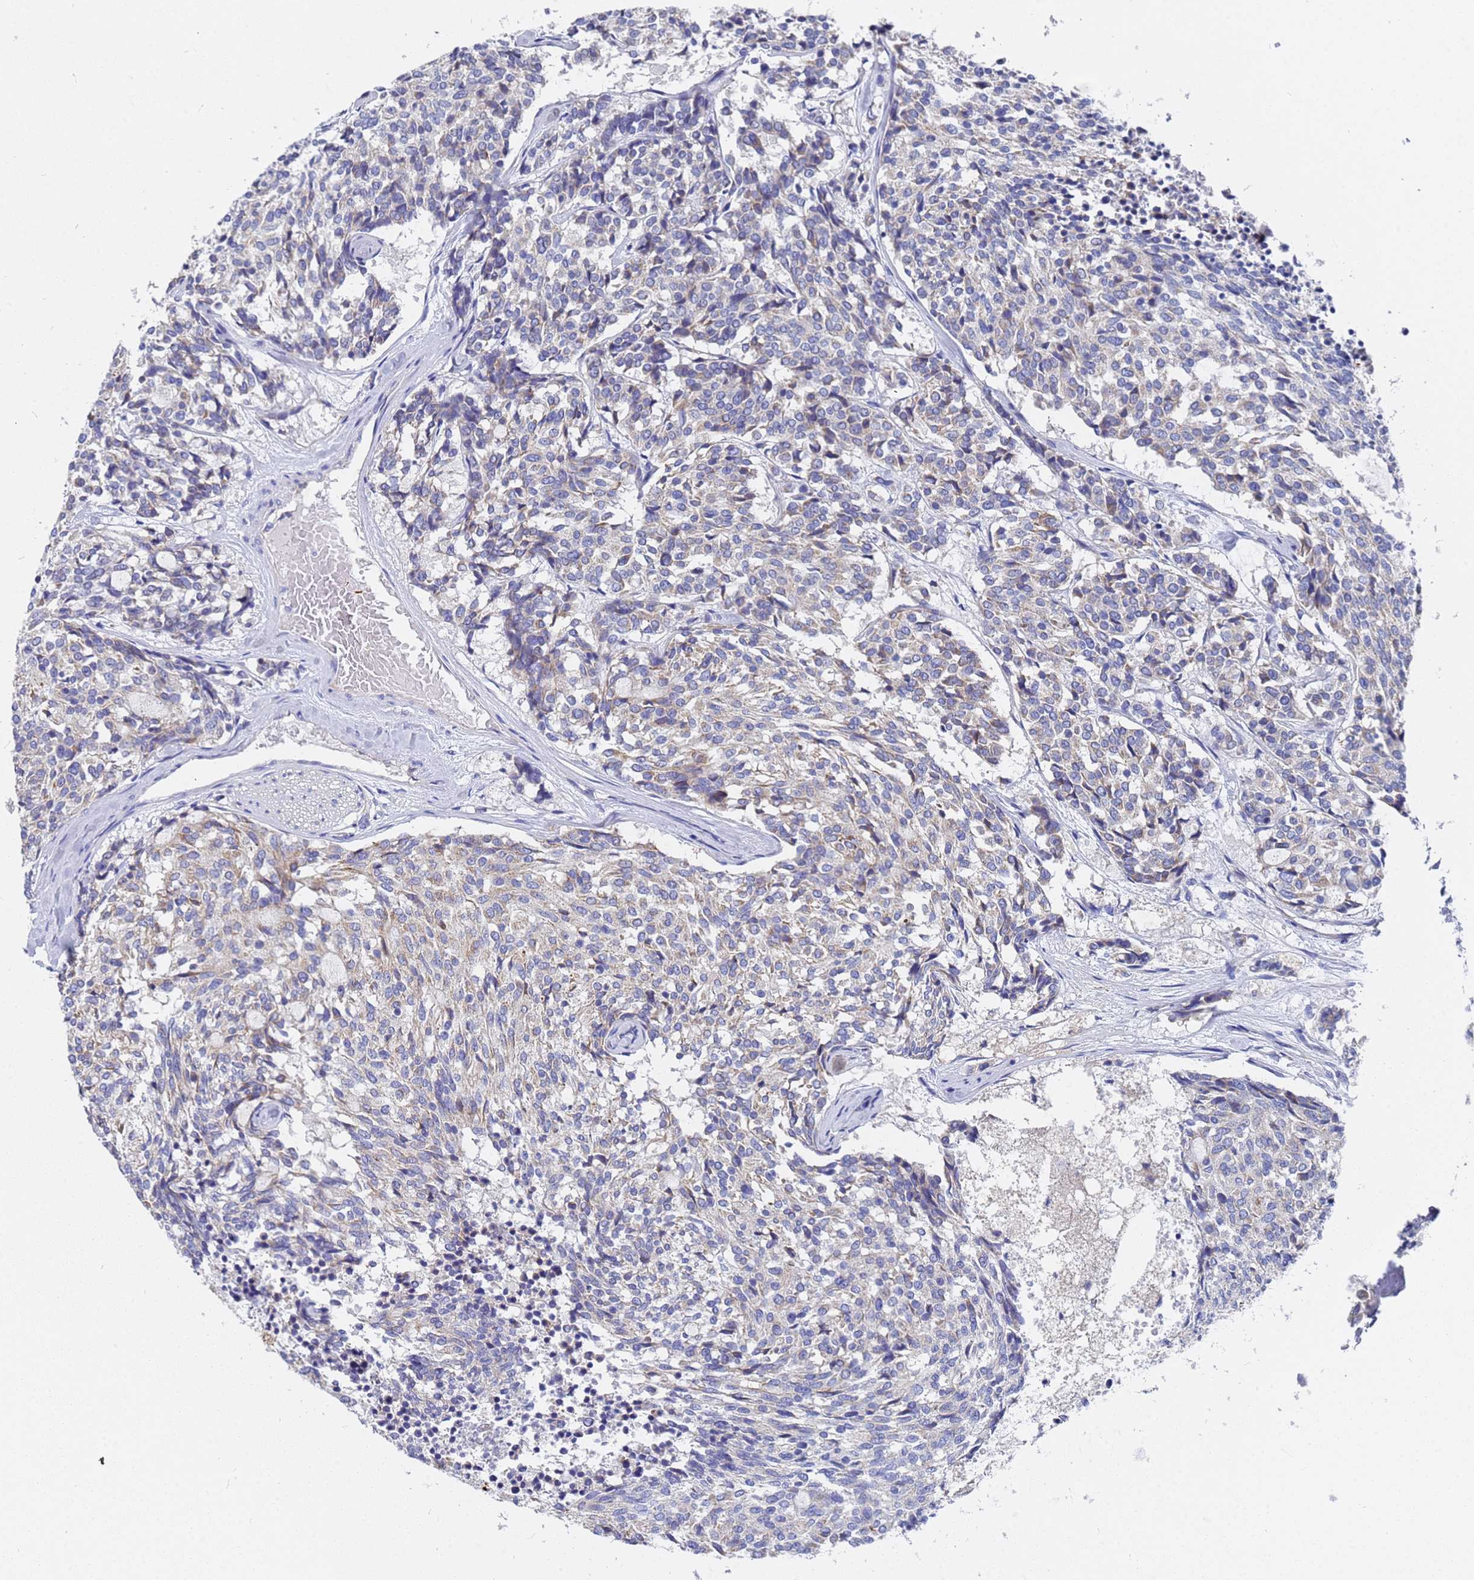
{"staining": {"intensity": "weak", "quantity": "<25%", "location": "cytoplasmic/membranous"}, "tissue": "carcinoid", "cell_type": "Tumor cells", "image_type": "cancer", "snomed": [{"axis": "morphology", "description": "Carcinoid, malignant, NOS"}, {"axis": "topography", "description": "Pancreas"}], "caption": "A high-resolution histopathology image shows immunohistochemistry (IHC) staining of carcinoid, which reveals no significant expression in tumor cells.", "gene": "TM4SF4", "patient": {"sex": "female", "age": 54}}